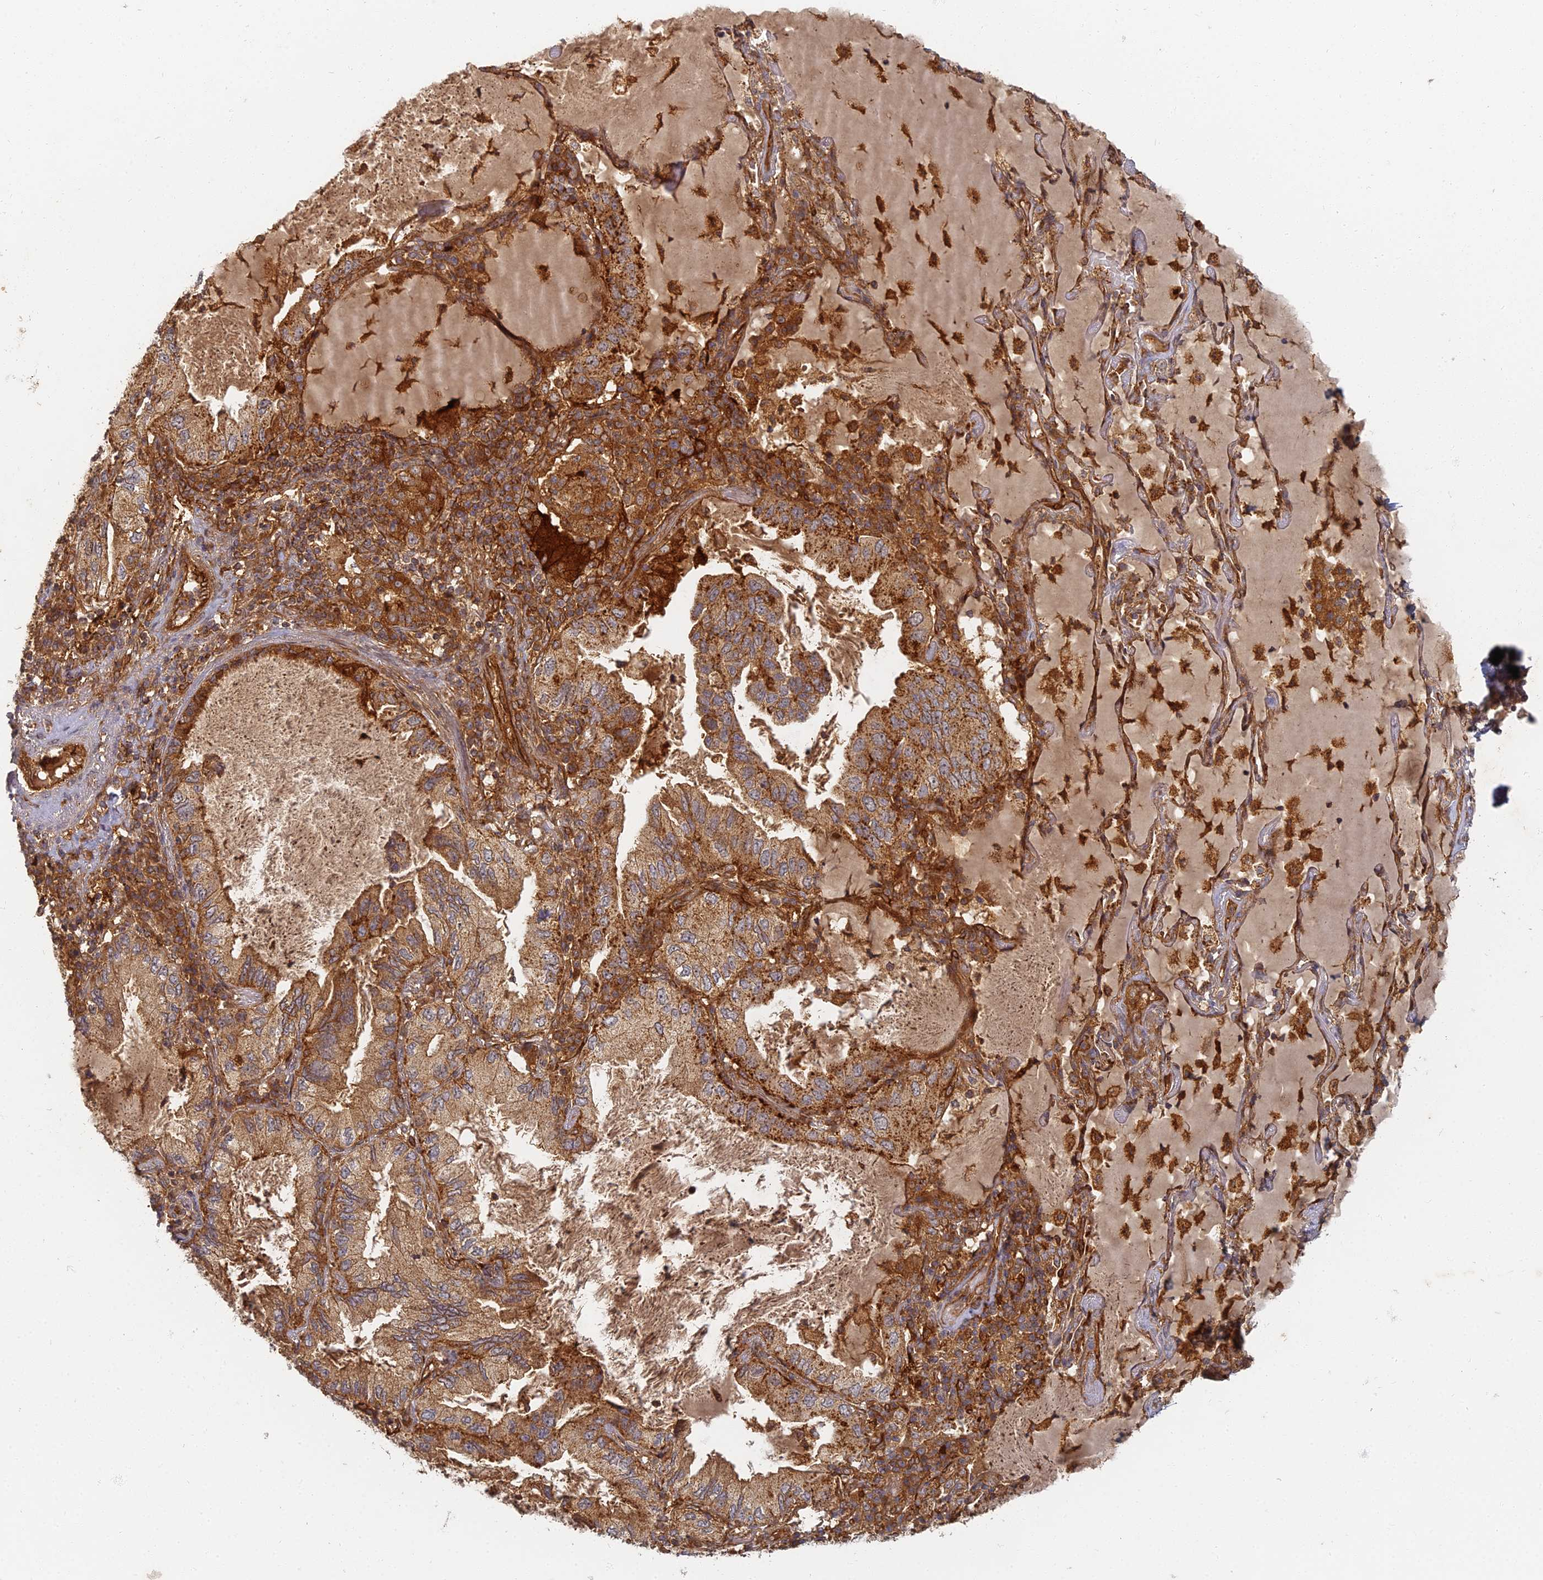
{"staining": {"intensity": "moderate", "quantity": ">75%", "location": "cytoplasmic/membranous"}, "tissue": "lung cancer", "cell_type": "Tumor cells", "image_type": "cancer", "snomed": [{"axis": "morphology", "description": "Adenocarcinoma, NOS"}, {"axis": "topography", "description": "Lung"}], "caption": "Immunohistochemical staining of lung cancer (adenocarcinoma) displays medium levels of moderate cytoplasmic/membranous positivity in approximately >75% of tumor cells.", "gene": "INO80D", "patient": {"sex": "female", "age": 69}}